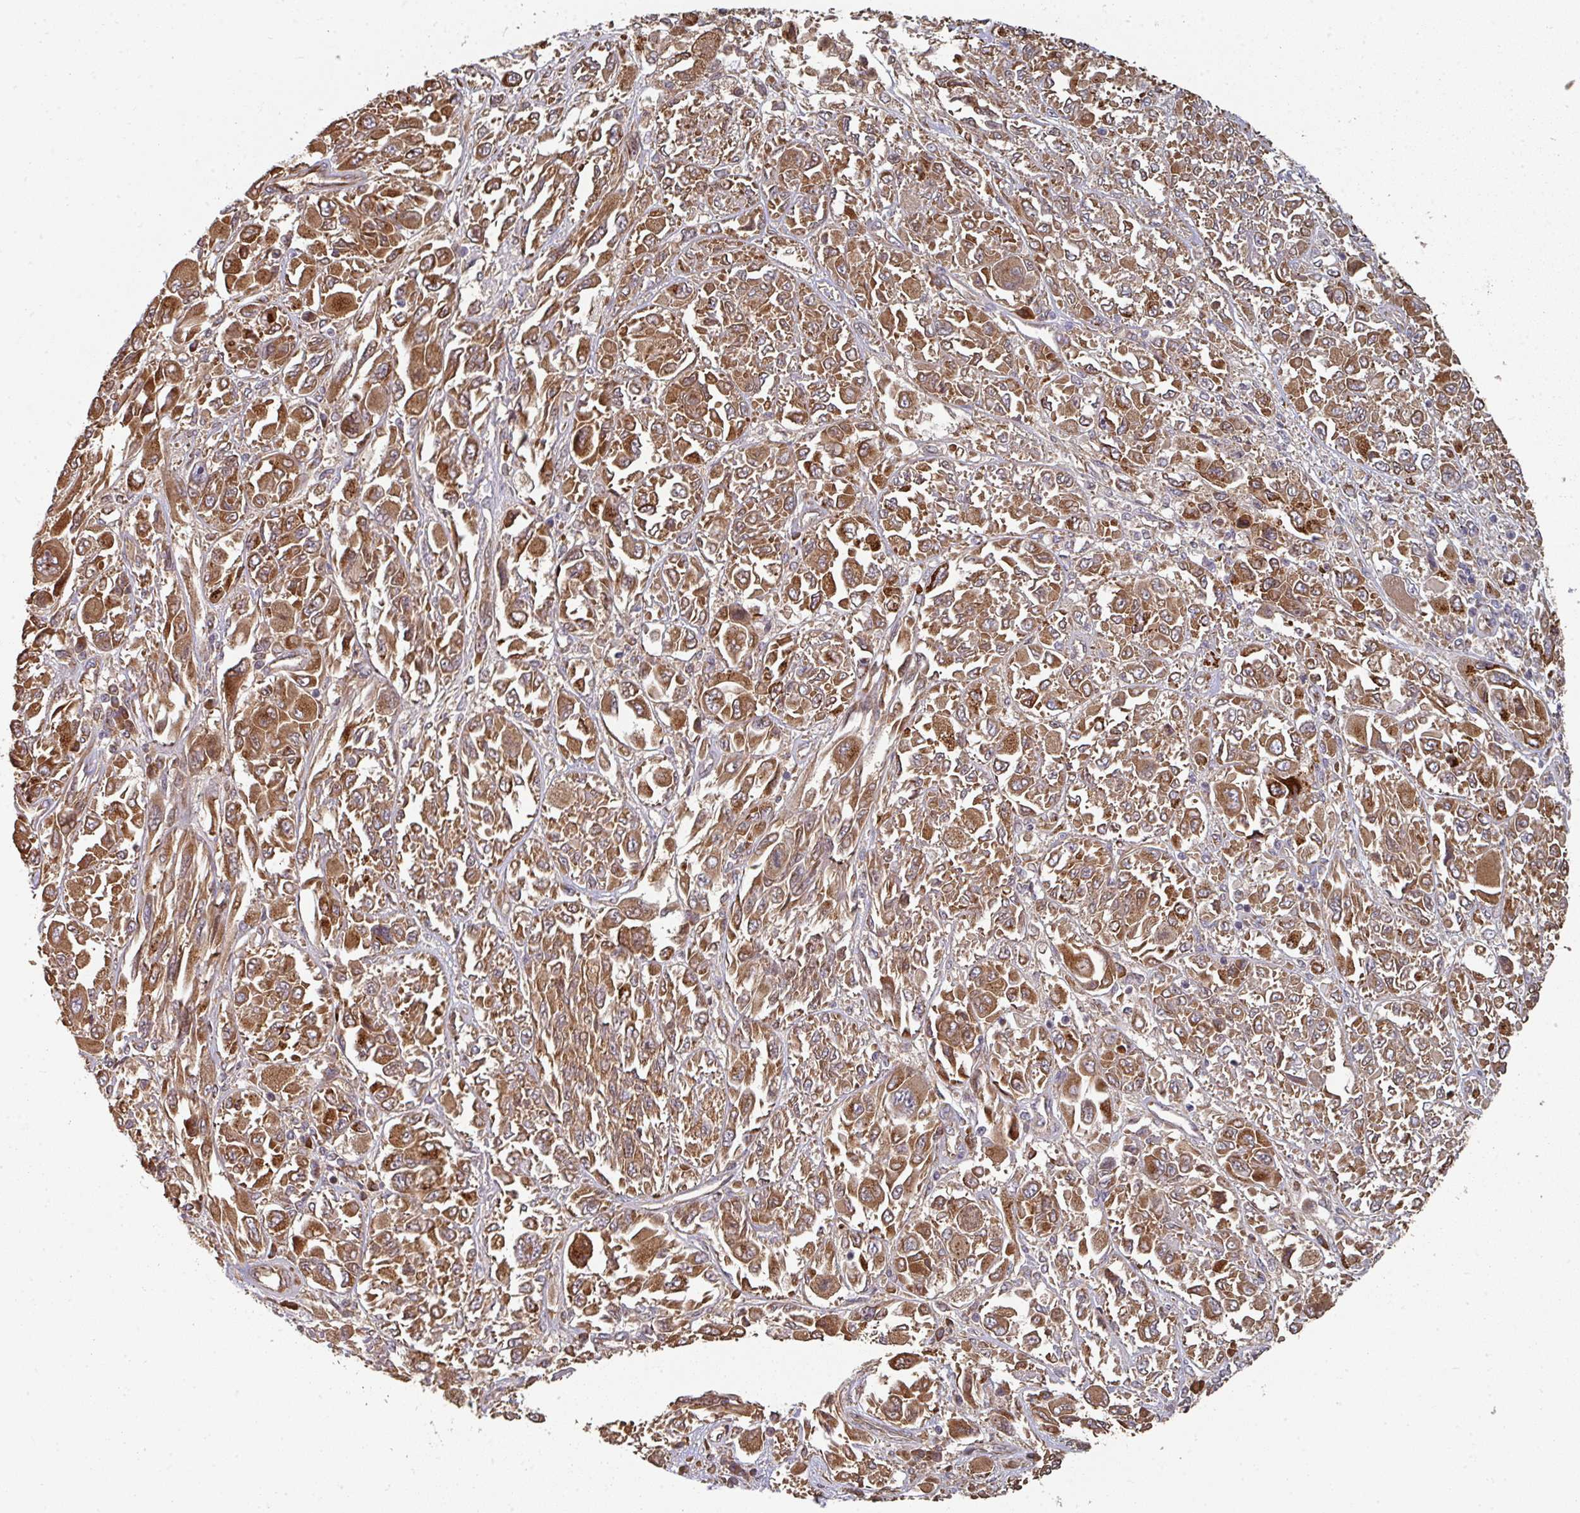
{"staining": {"intensity": "moderate", "quantity": ">75%", "location": "cytoplasmic/membranous"}, "tissue": "melanoma", "cell_type": "Tumor cells", "image_type": "cancer", "snomed": [{"axis": "morphology", "description": "Malignant melanoma, NOS"}, {"axis": "topography", "description": "Skin"}], "caption": "Malignant melanoma stained with DAB (3,3'-diaminobenzidine) immunohistochemistry displays medium levels of moderate cytoplasmic/membranous expression in about >75% of tumor cells. The protein of interest is stained brown, and the nuclei are stained in blue (DAB IHC with brightfield microscopy, high magnification).", "gene": "EDEM2", "patient": {"sex": "female", "age": 91}}